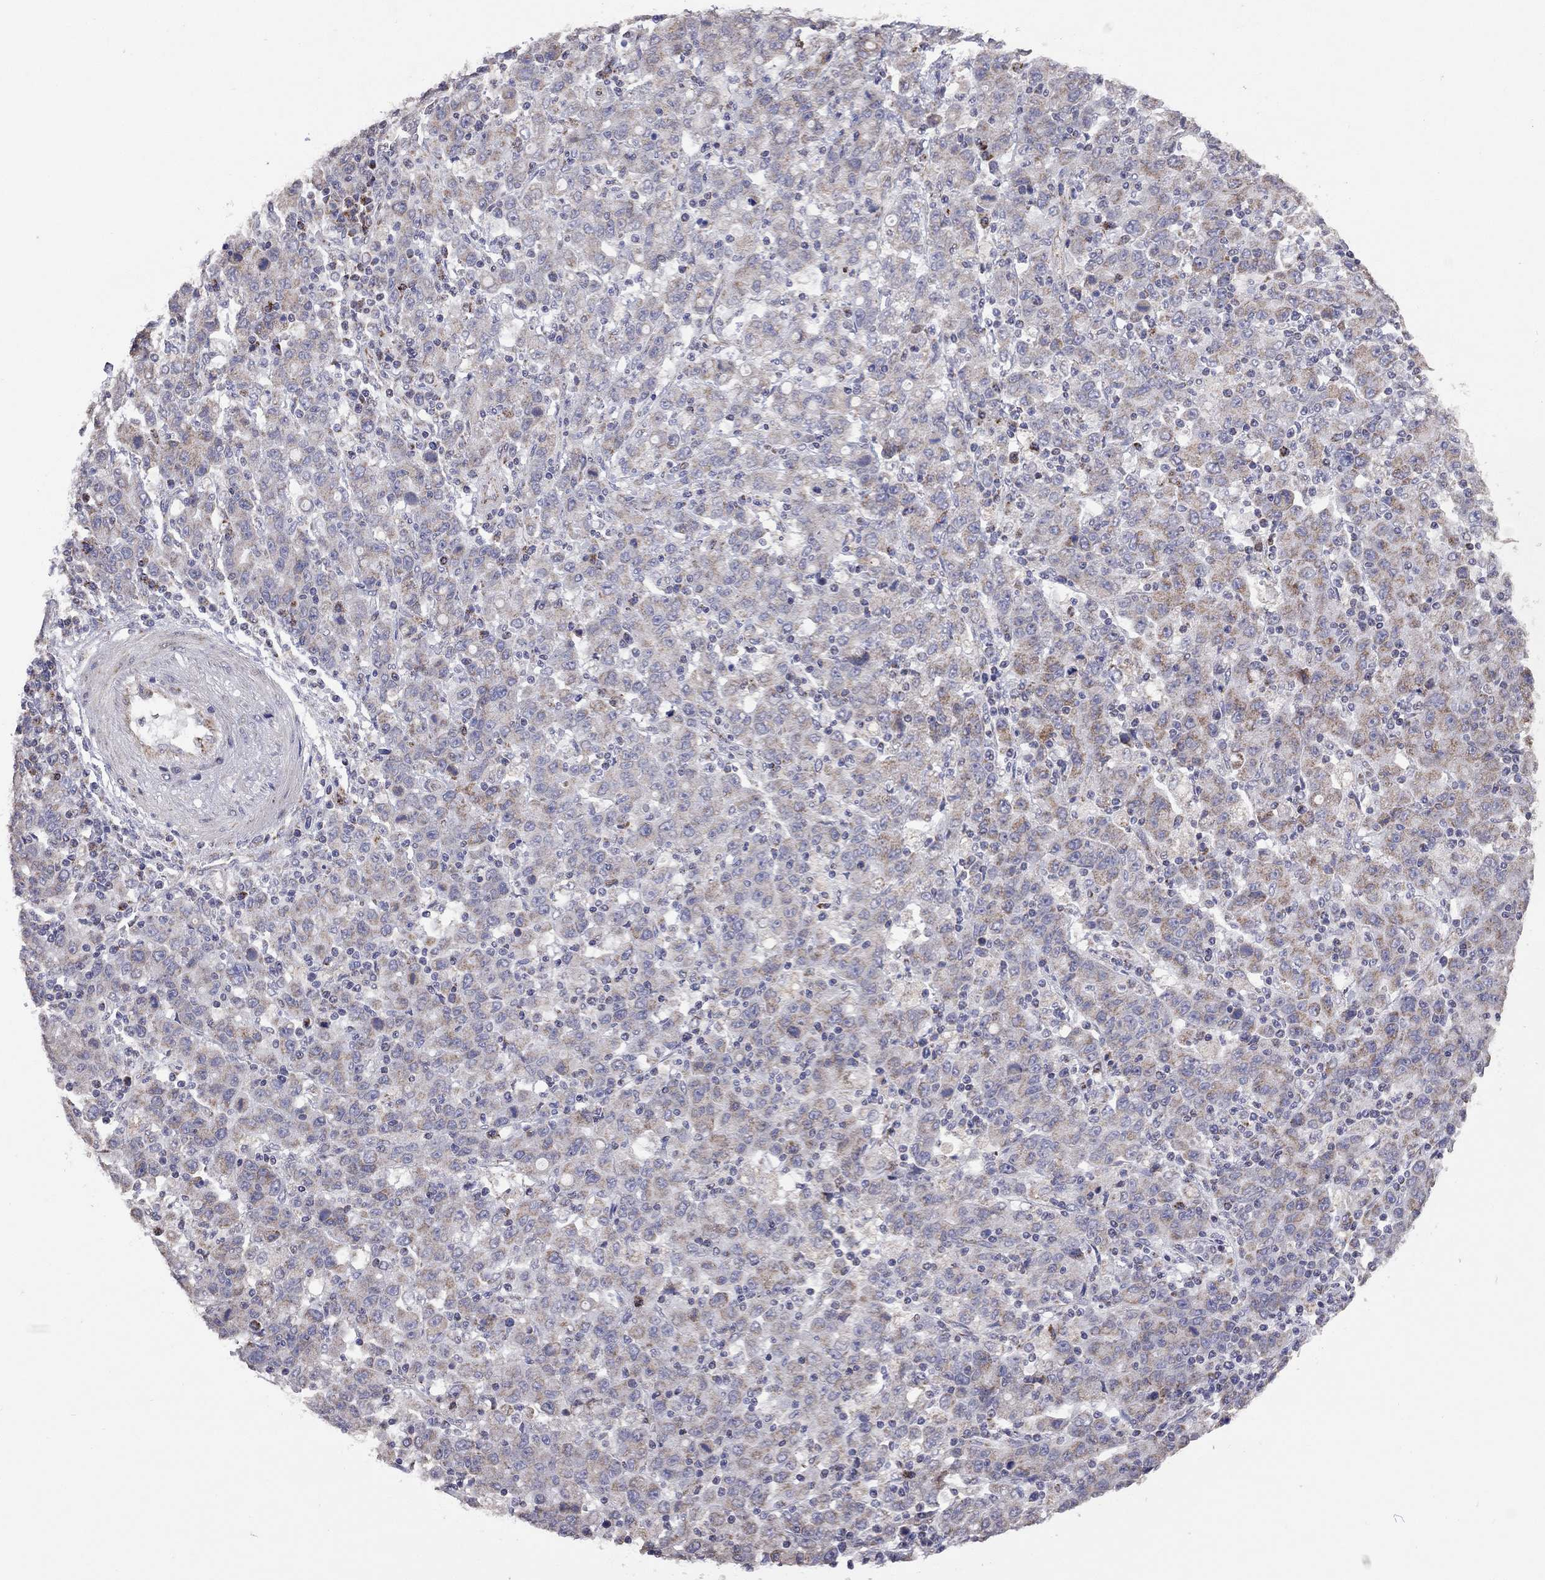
{"staining": {"intensity": "weak", "quantity": ">75%", "location": "cytoplasmic/membranous"}, "tissue": "stomach cancer", "cell_type": "Tumor cells", "image_type": "cancer", "snomed": [{"axis": "morphology", "description": "Adenocarcinoma, NOS"}, {"axis": "topography", "description": "Stomach, upper"}], "caption": "Human stomach cancer stained with a protein marker exhibits weak staining in tumor cells.", "gene": "NDUFB1", "patient": {"sex": "male", "age": 69}}